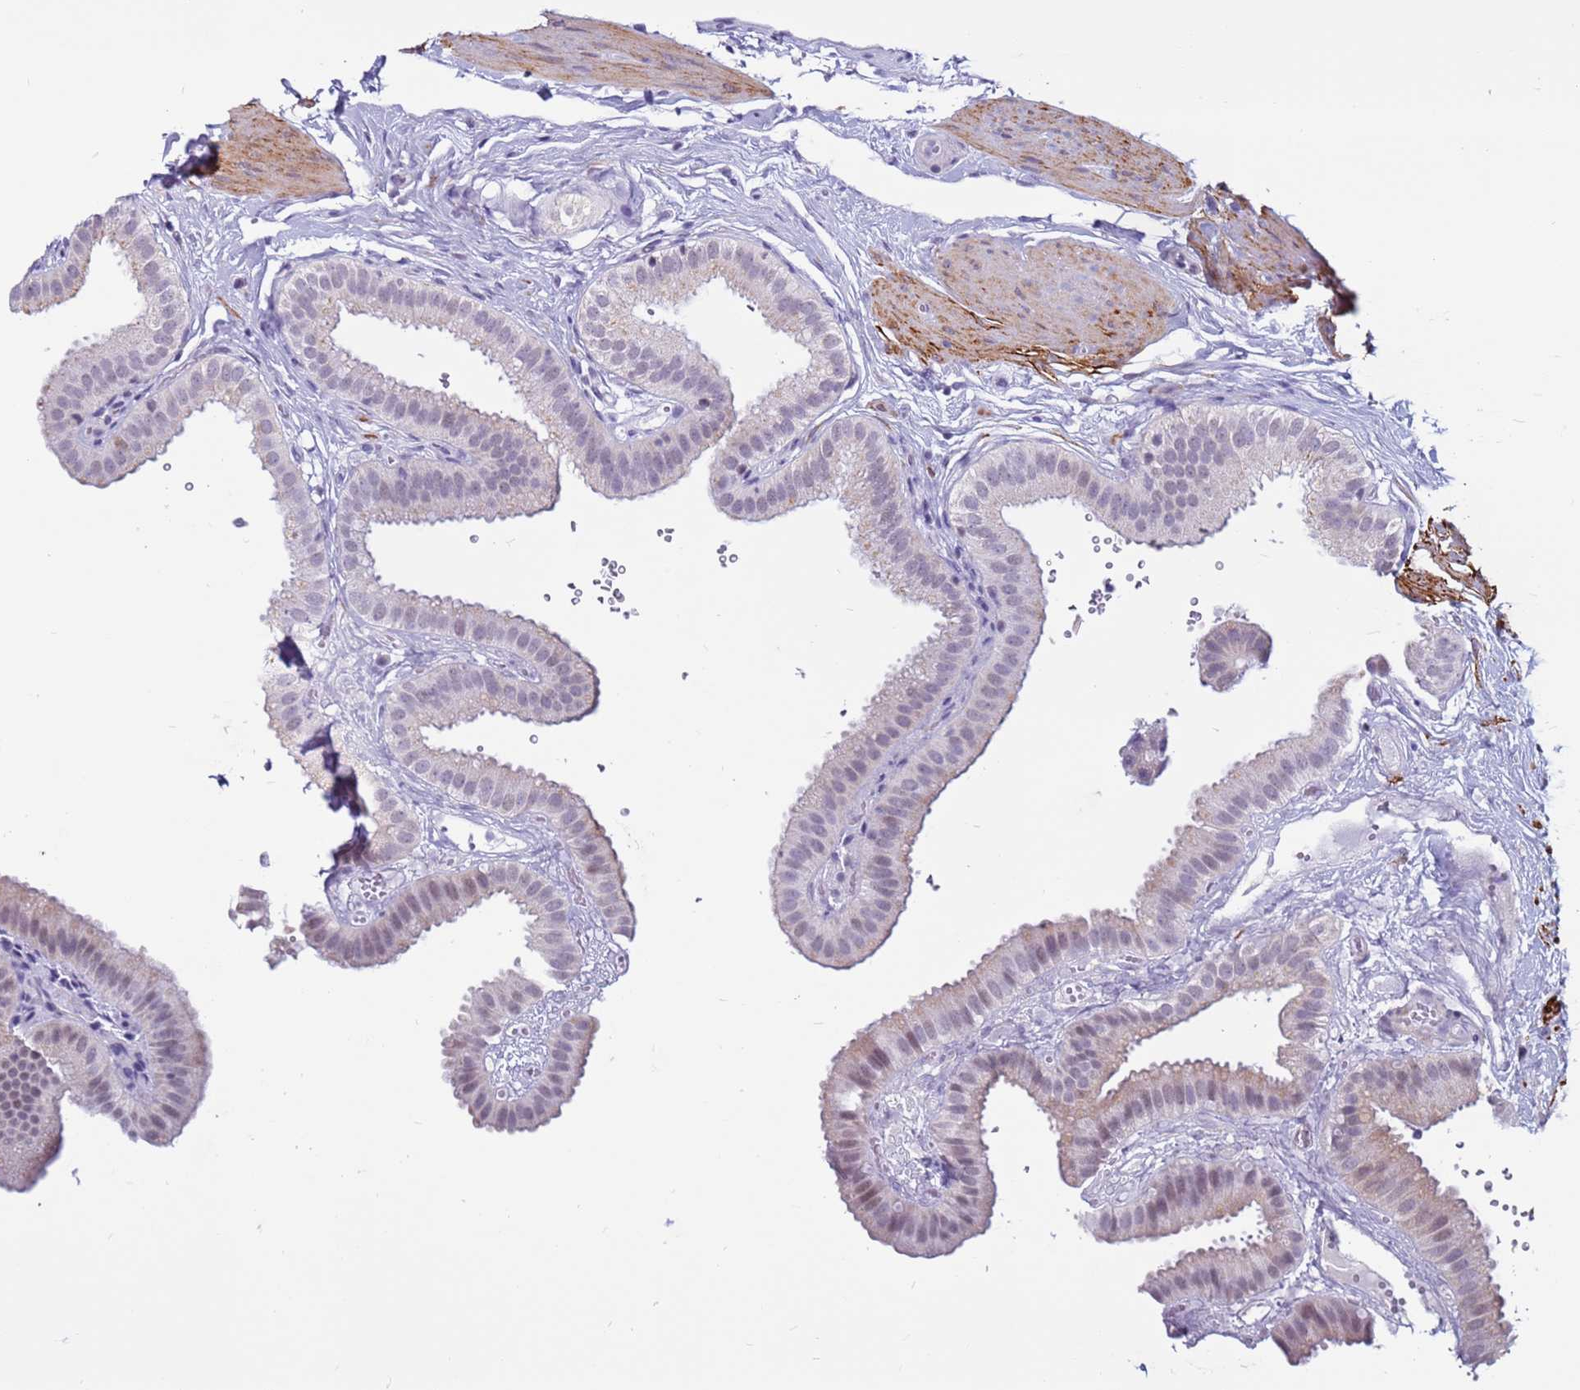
{"staining": {"intensity": "weak", "quantity": "<25%", "location": "cytoplasmic/membranous,nuclear"}, "tissue": "gallbladder", "cell_type": "Glandular cells", "image_type": "normal", "snomed": [{"axis": "morphology", "description": "Normal tissue, NOS"}, {"axis": "topography", "description": "Gallbladder"}], "caption": "Glandular cells show no significant positivity in benign gallbladder. Brightfield microscopy of IHC stained with DAB (3,3'-diaminobenzidine) (brown) and hematoxylin (blue), captured at high magnification.", "gene": "CDK2AP2", "patient": {"sex": "female", "age": 61}}